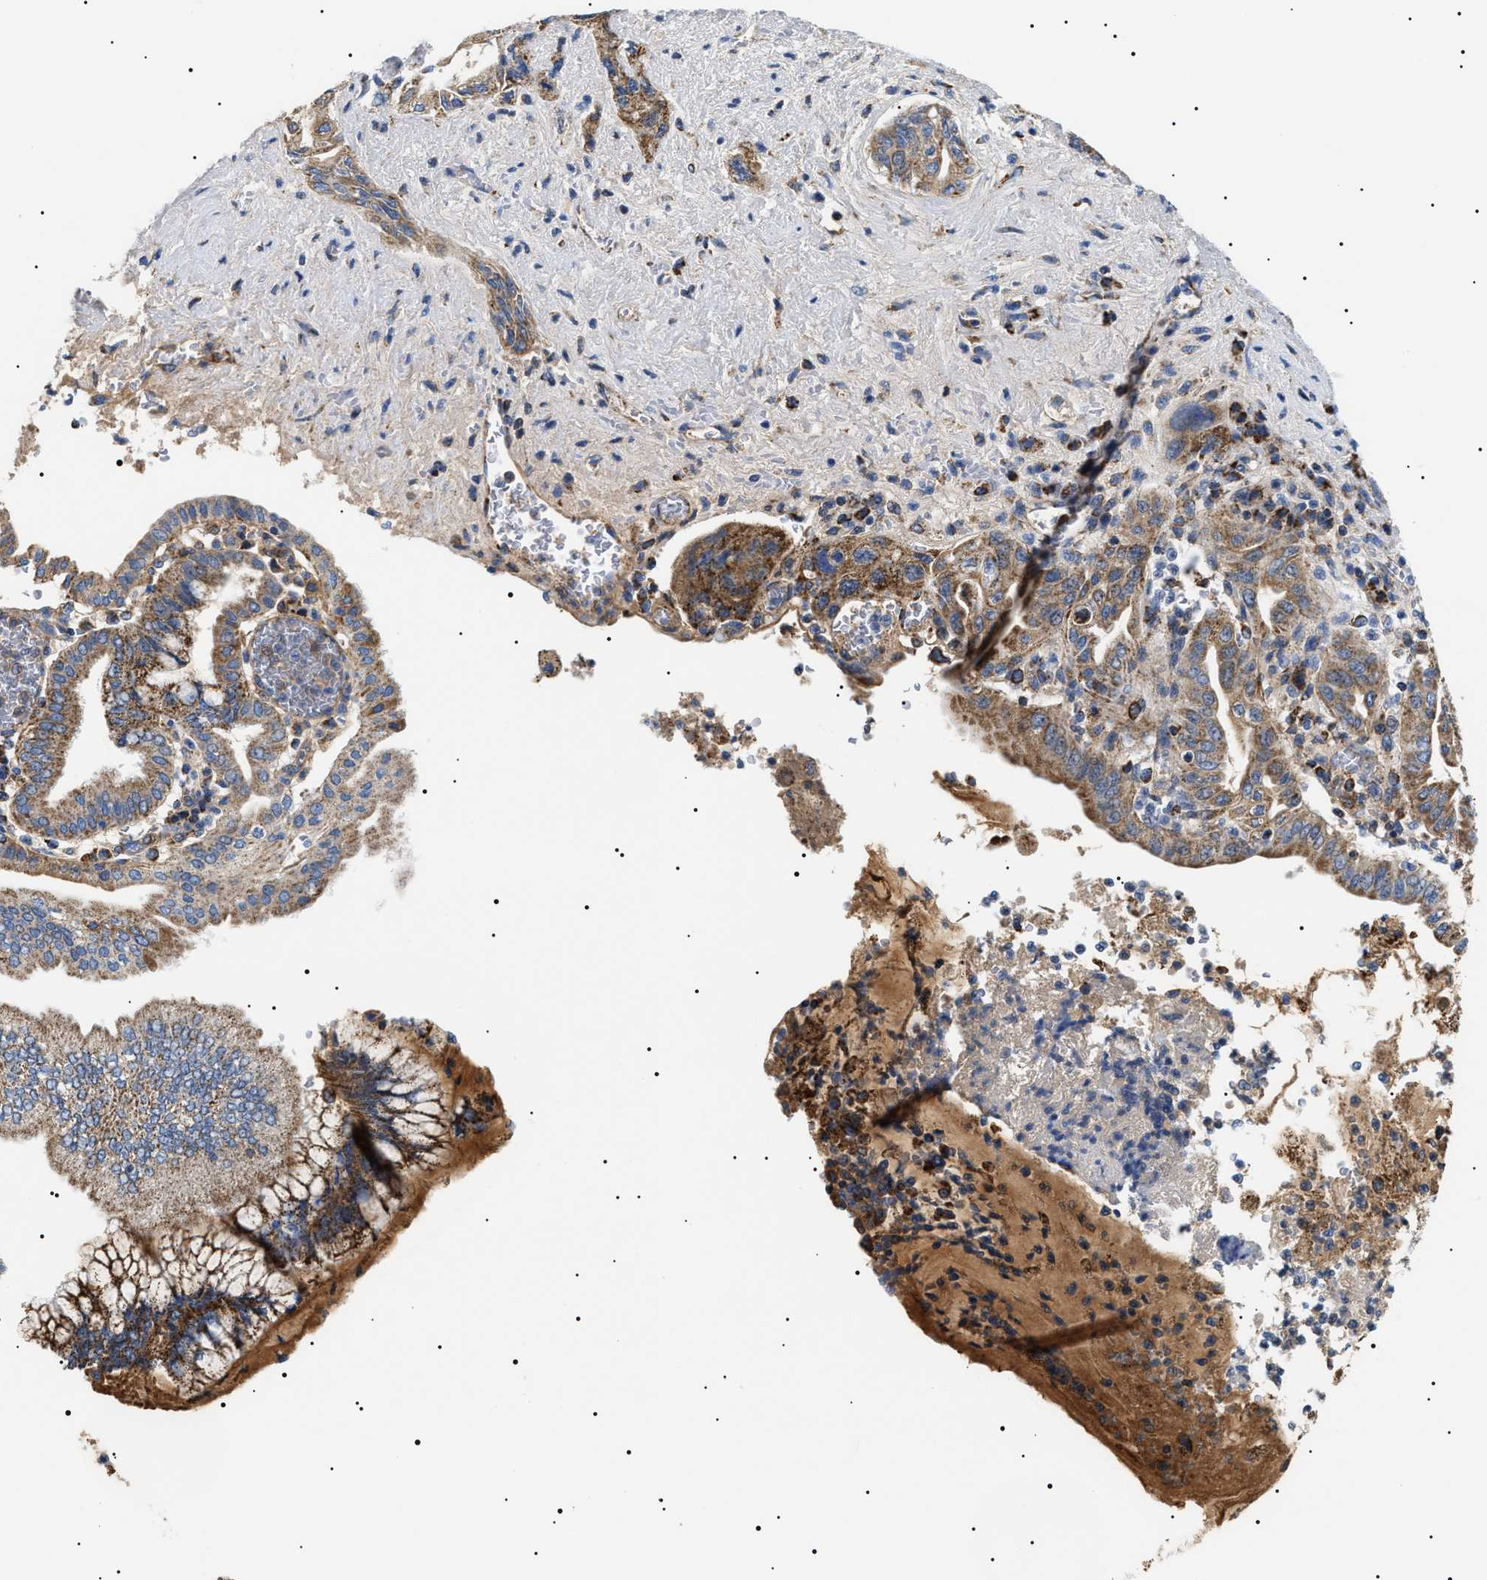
{"staining": {"intensity": "moderate", "quantity": ">75%", "location": "cytoplasmic/membranous"}, "tissue": "pancreatic cancer", "cell_type": "Tumor cells", "image_type": "cancer", "snomed": [{"axis": "morphology", "description": "Adenocarcinoma, NOS"}, {"axis": "topography", "description": "Pancreas"}], "caption": "Protein staining of pancreatic cancer (adenocarcinoma) tissue shows moderate cytoplasmic/membranous staining in approximately >75% of tumor cells.", "gene": "OXSM", "patient": {"sex": "female", "age": 73}}